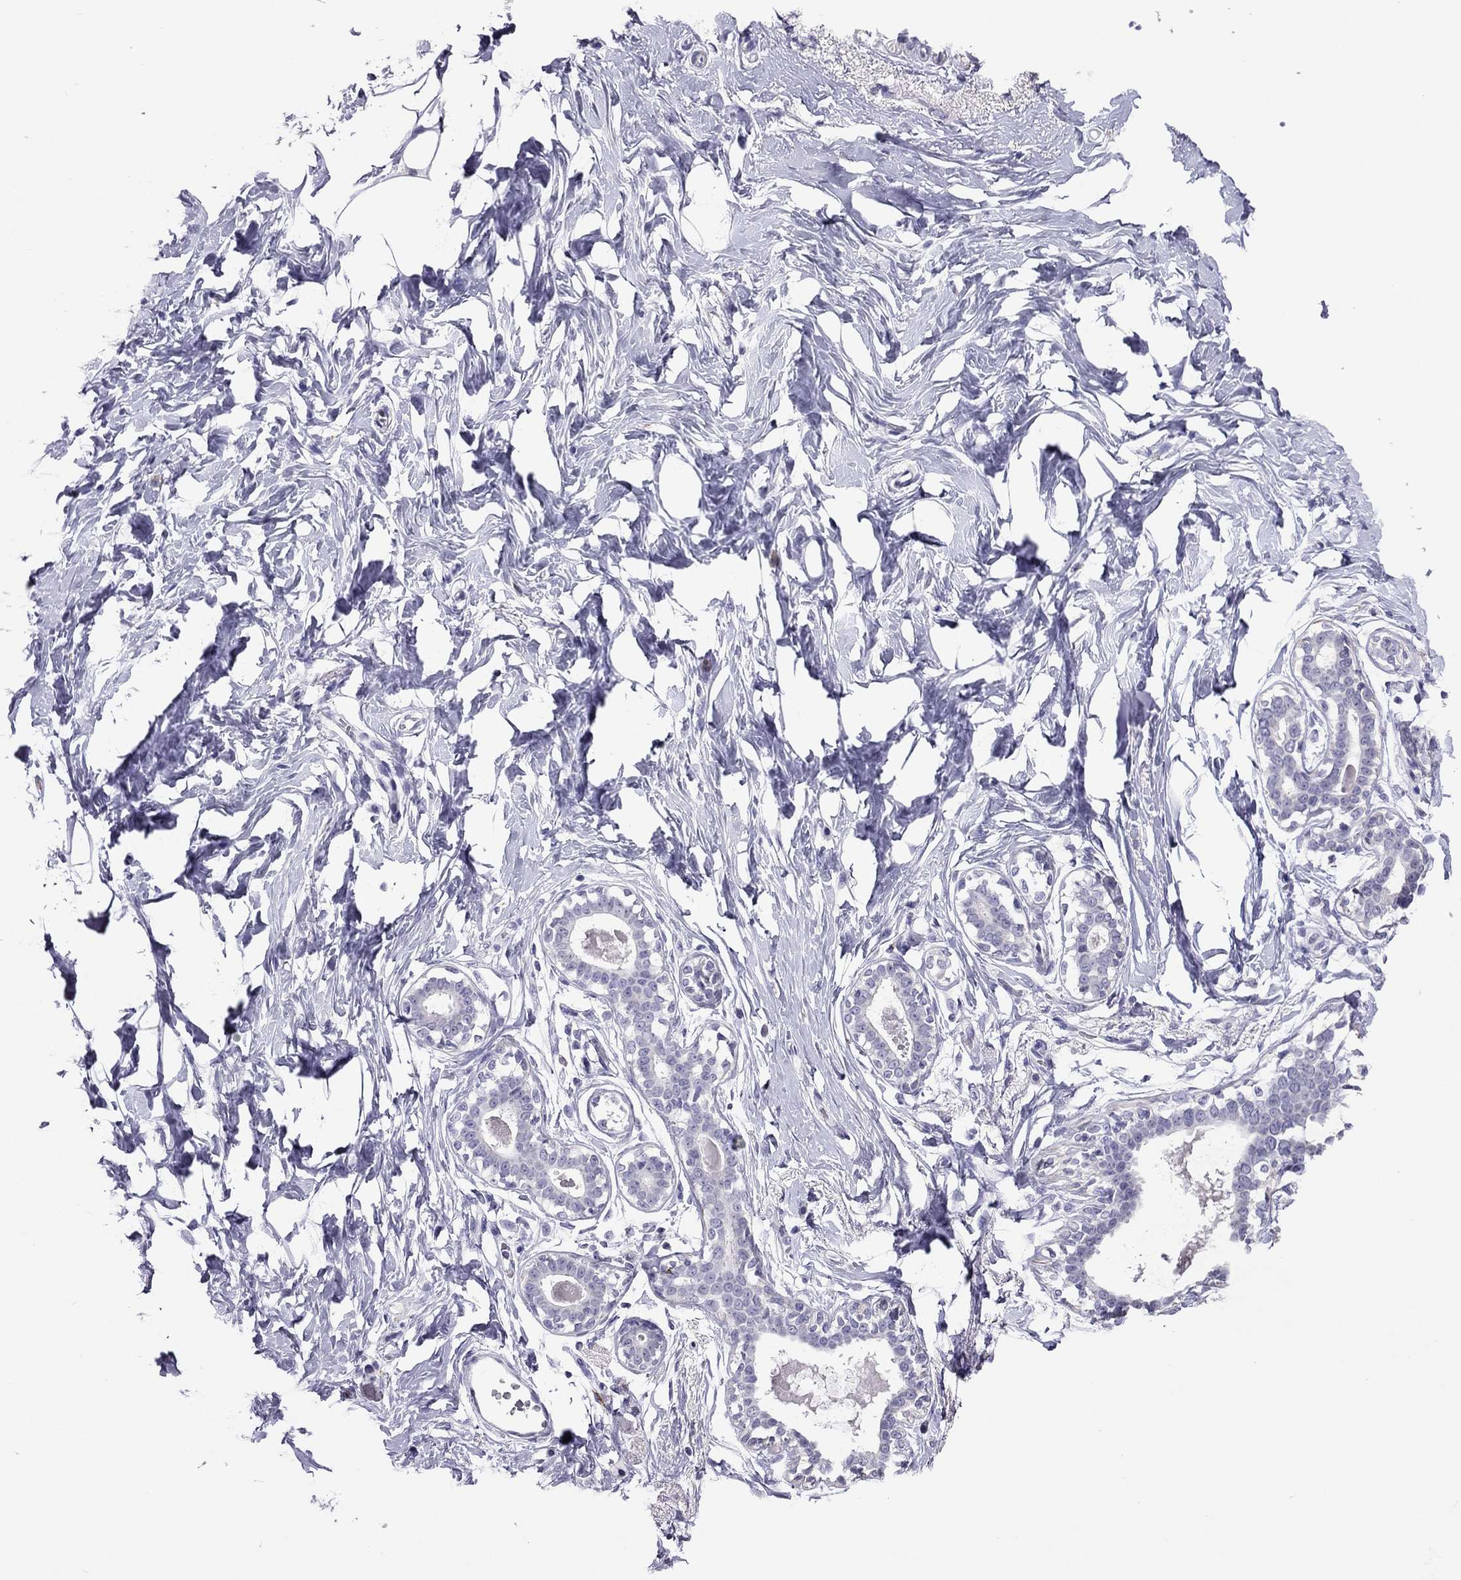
{"staining": {"intensity": "negative", "quantity": "none", "location": "none"}, "tissue": "breast", "cell_type": "Adipocytes", "image_type": "normal", "snomed": [{"axis": "morphology", "description": "Normal tissue, NOS"}, {"axis": "morphology", "description": "Lobular carcinoma, in situ"}, {"axis": "topography", "description": "Breast"}], "caption": "This image is of unremarkable breast stained with immunohistochemistry to label a protein in brown with the nuclei are counter-stained blue. There is no expression in adipocytes. Nuclei are stained in blue.", "gene": "RGS8", "patient": {"sex": "female", "age": 35}}